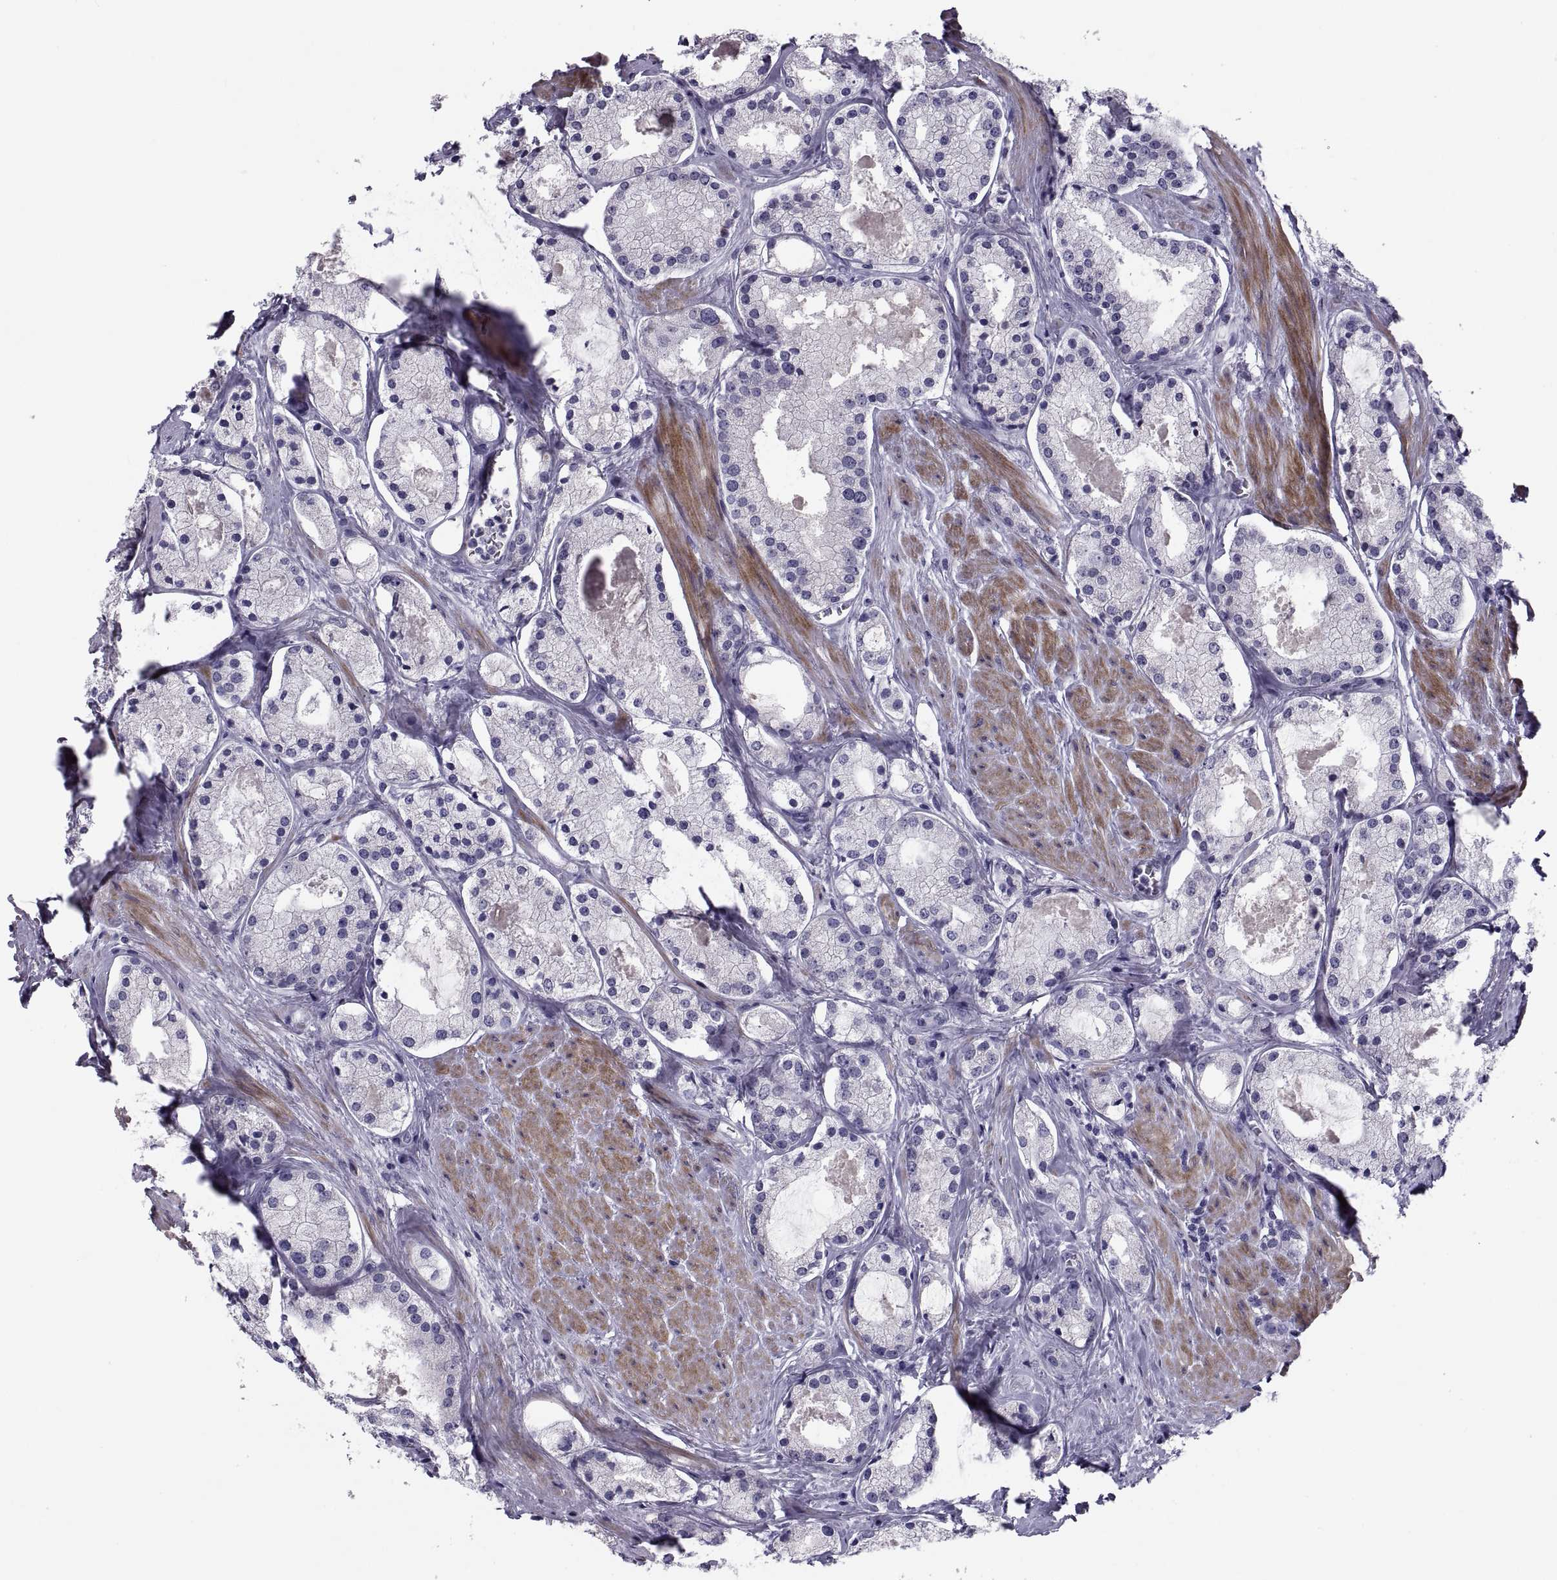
{"staining": {"intensity": "negative", "quantity": "none", "location": "none"}, "tissue": "prostate cancer", "cell_type": "Tumor cells", "image_type": "cancer", "snomed": [{"axis": "morphology", "description": "Adenocarcinoma, NOS"}, {"axis": "morphology", "description": "Adenocarcinoma, High grade"}, {"axis": "topography", "description": "Prostate"}], "caption": "Prostate cancer stained for a protein using immunohistochemistry (IHC) exhibits no positivity tumor cells.", "gene": "PDZRN4", "patient": {"sex": "male", "age": 64}}